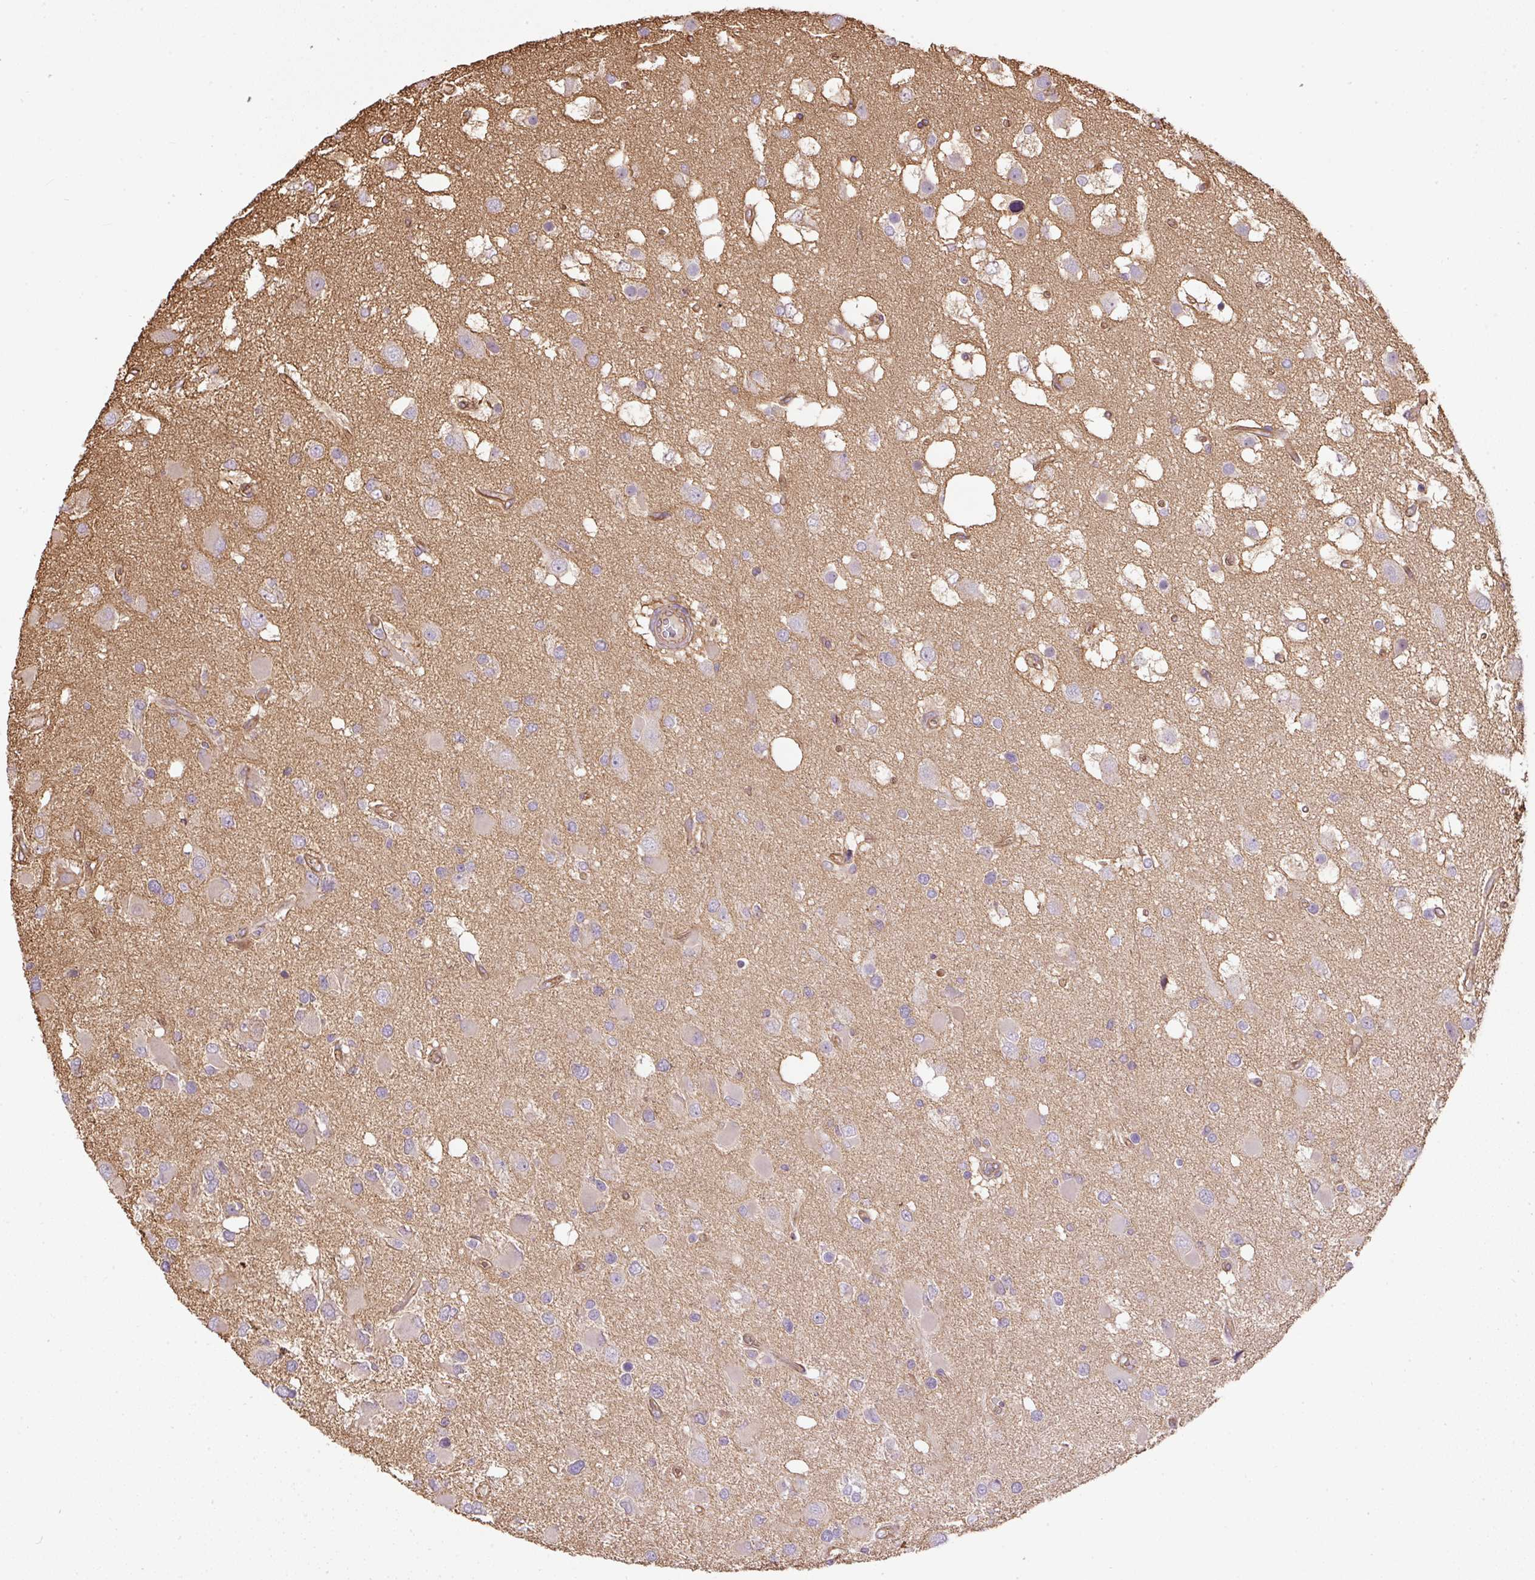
{"staining": {"intensity": "negative", "quantity": "none", "location": "none"}, "tissue": "glioma", "cell_type": "Tumor cells", "image_type": "cancer", "snomed": [{"axis": "morphology", "description": "Glioma, malignant, High grade"}, {"axis": "topography", "description": "Brain"}], "caption": "Glioma stained for a protein using immunohistochemistry (IHC) displays no positivity tumor cells.", "gene": "B3GALT5", "patient": {"sex": "male", "age": 53}}